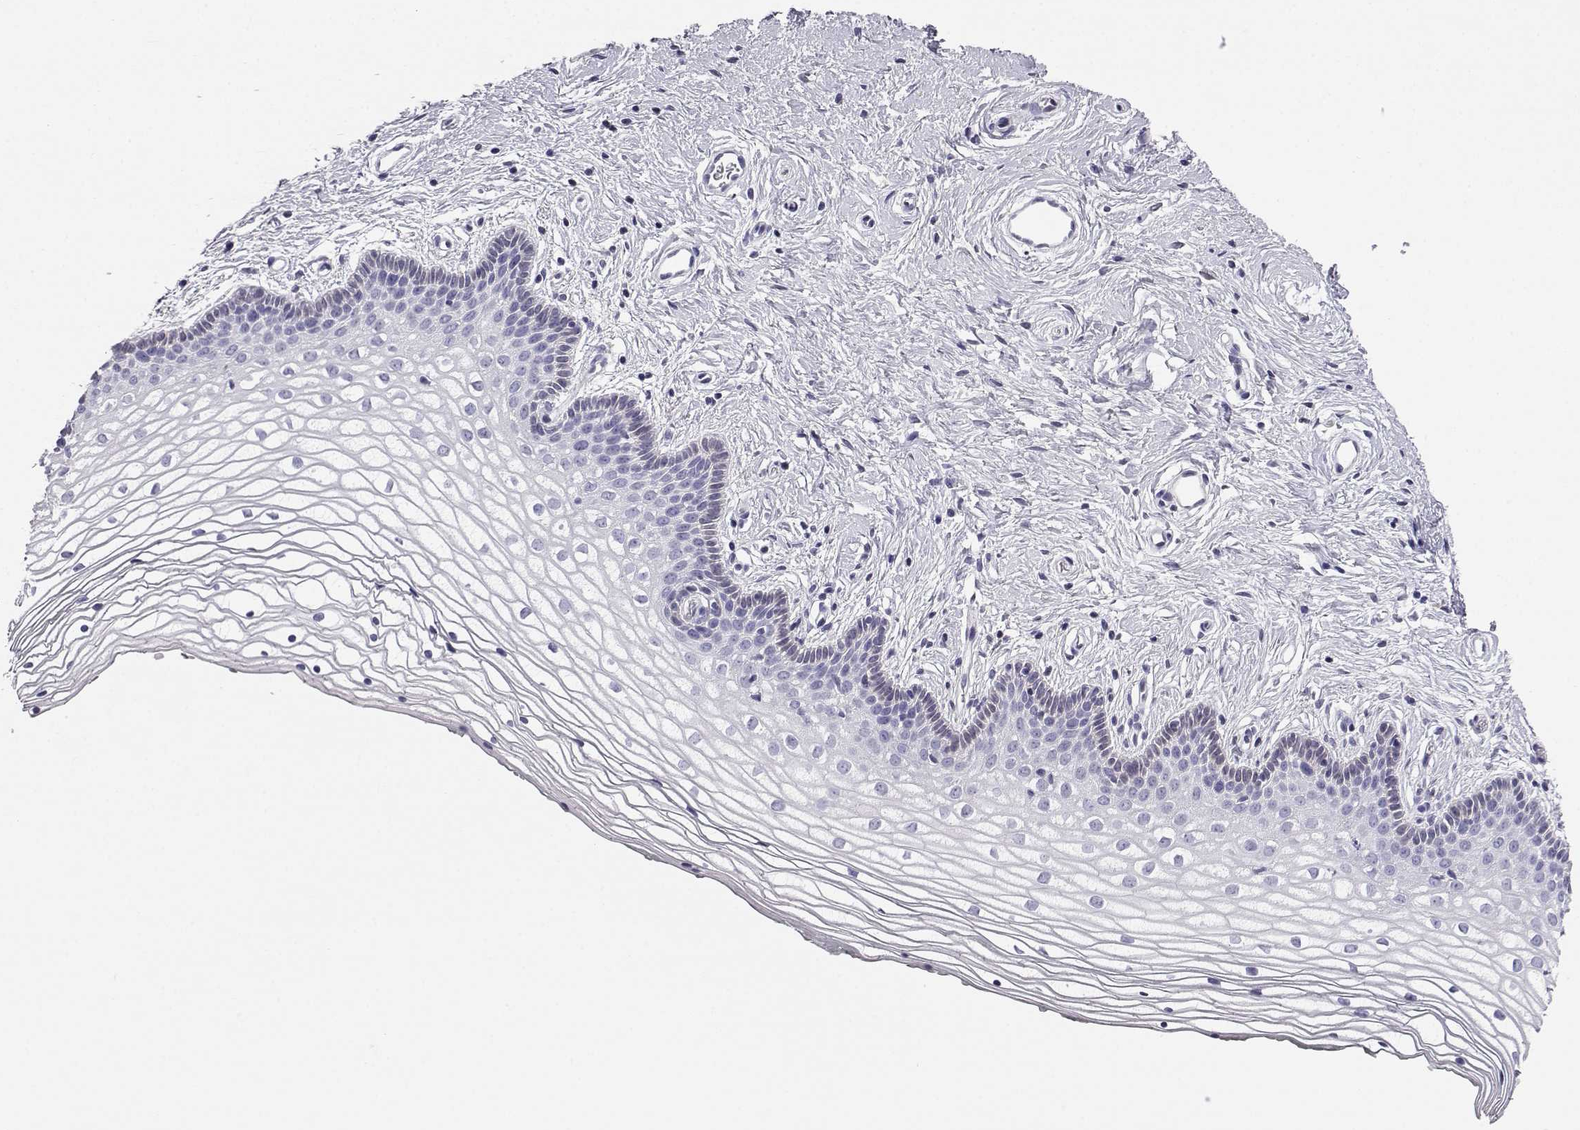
{"staining": {"intensity": "negative", "quantity": "none", "location": "none"}, "tissue": "vagina", "cell_type": "Squamous epithelial cells", "image_type": "normal", "snomed": [{"axis": "morphology", "description": "Normal tissue, NOS"}, {"axis": "topography", "description": "Vagina"}], "caption": "A photomicrograph of human vagina is negative for staining in squamous epithelial cells. Brightfield microscopy of immunohistochemistry stained with DAB (brown) and hematoxylin (blue), captured at high magnification.", "gene": "AKR1B1", "patient": {"sex": "female", "age": 36}}